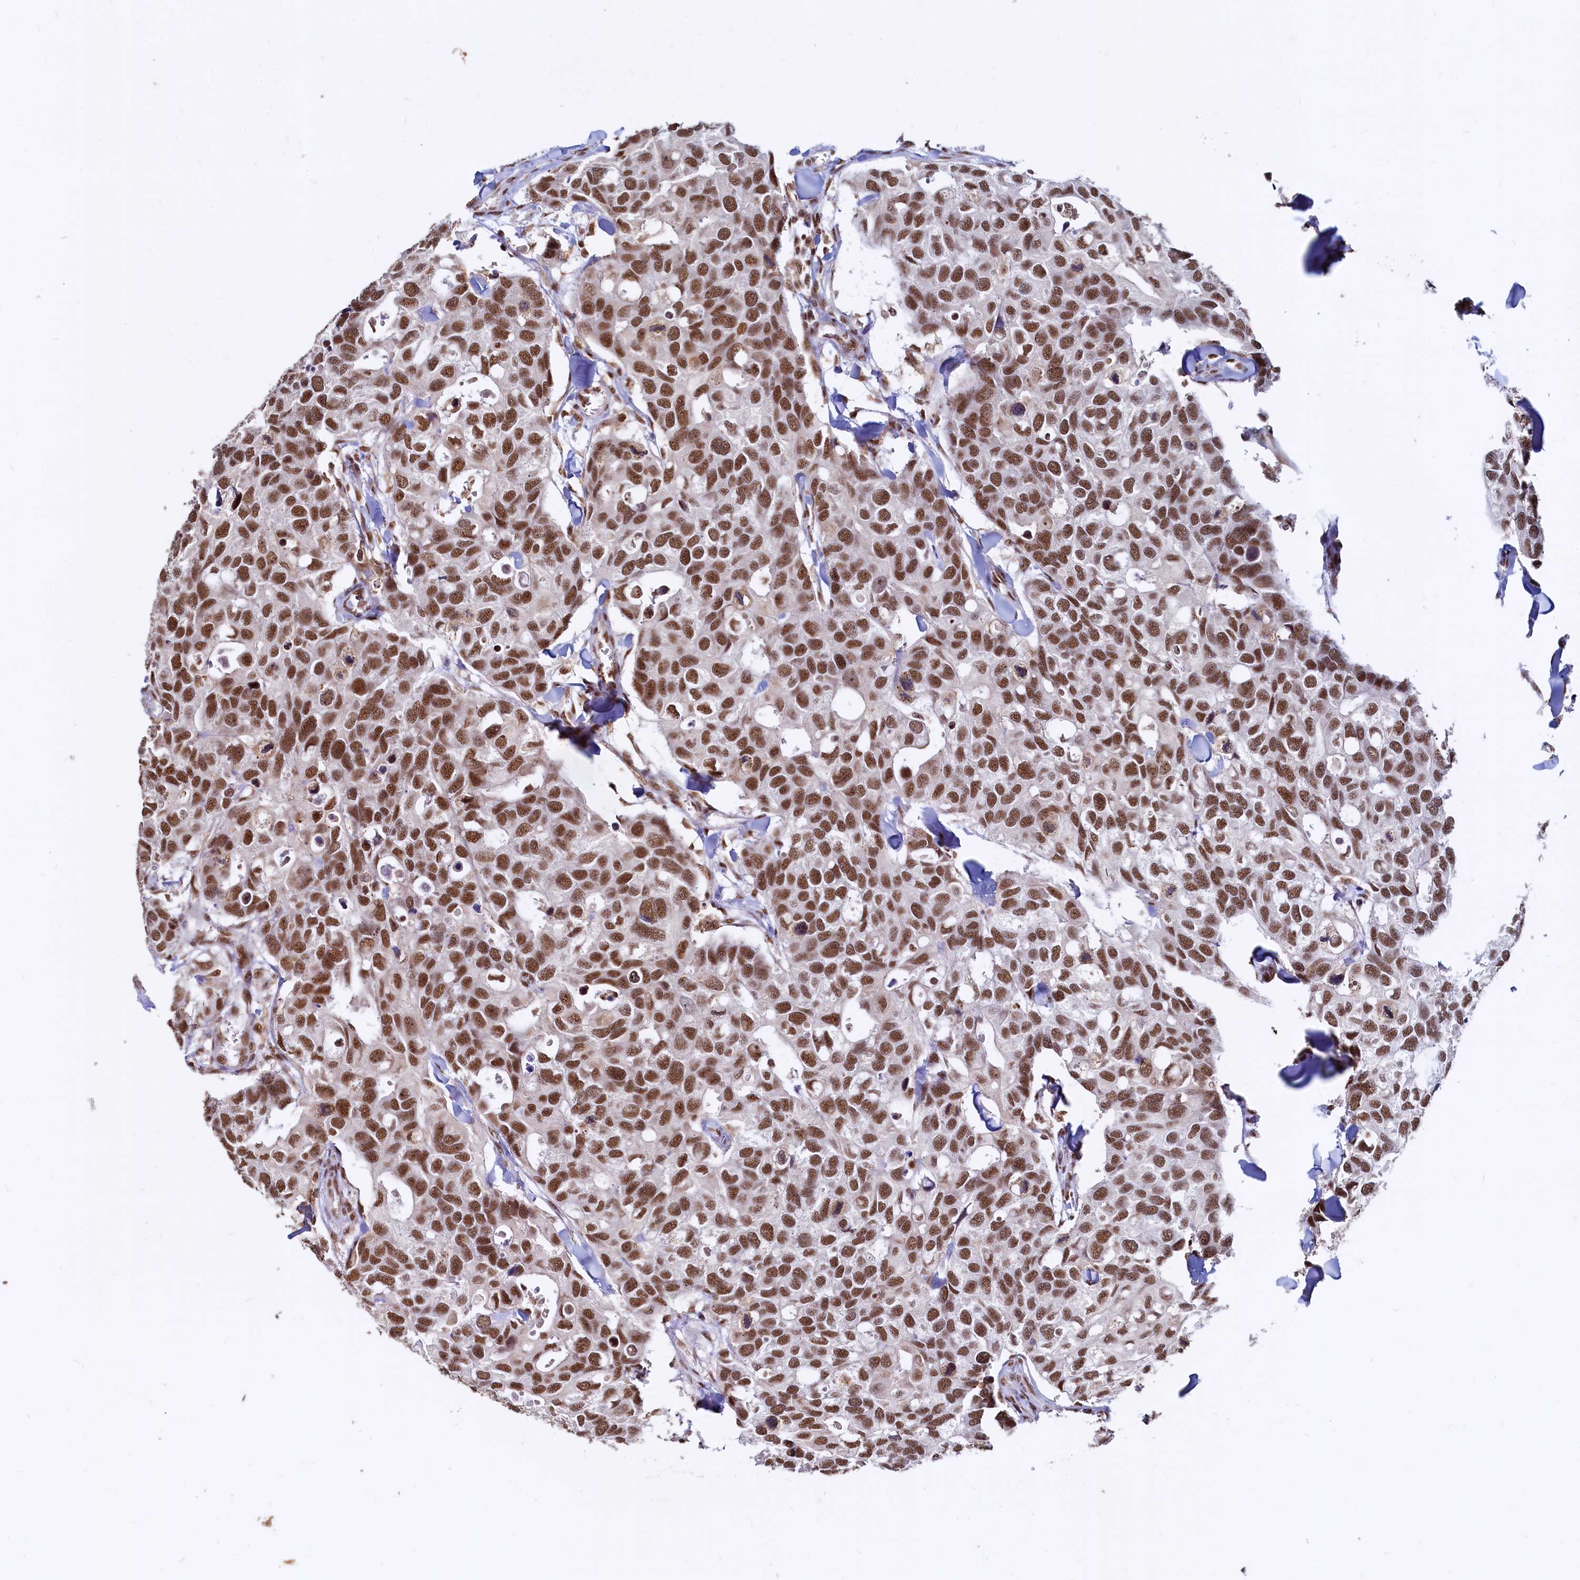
{"staining": {"intensity": "strong", "quantity": ">75%", "location": "nuclear"}, "tissue": "breast cancer", "cell_type": "Tumor cells", "image_type": "cancer", "snomed": [{"axis": "morphology", "description": "Duct carcinoma"}, {"axis": "topography", "description": "Breast"}], "caption": "Breast cancer (intraductal carcinoma) stained for a protein (brown) demonstrates strong nuclear positive staining in about >75% of tumor cells.", "gene": "RSRC2", "patient": {"sex": "female", "age": 83}}